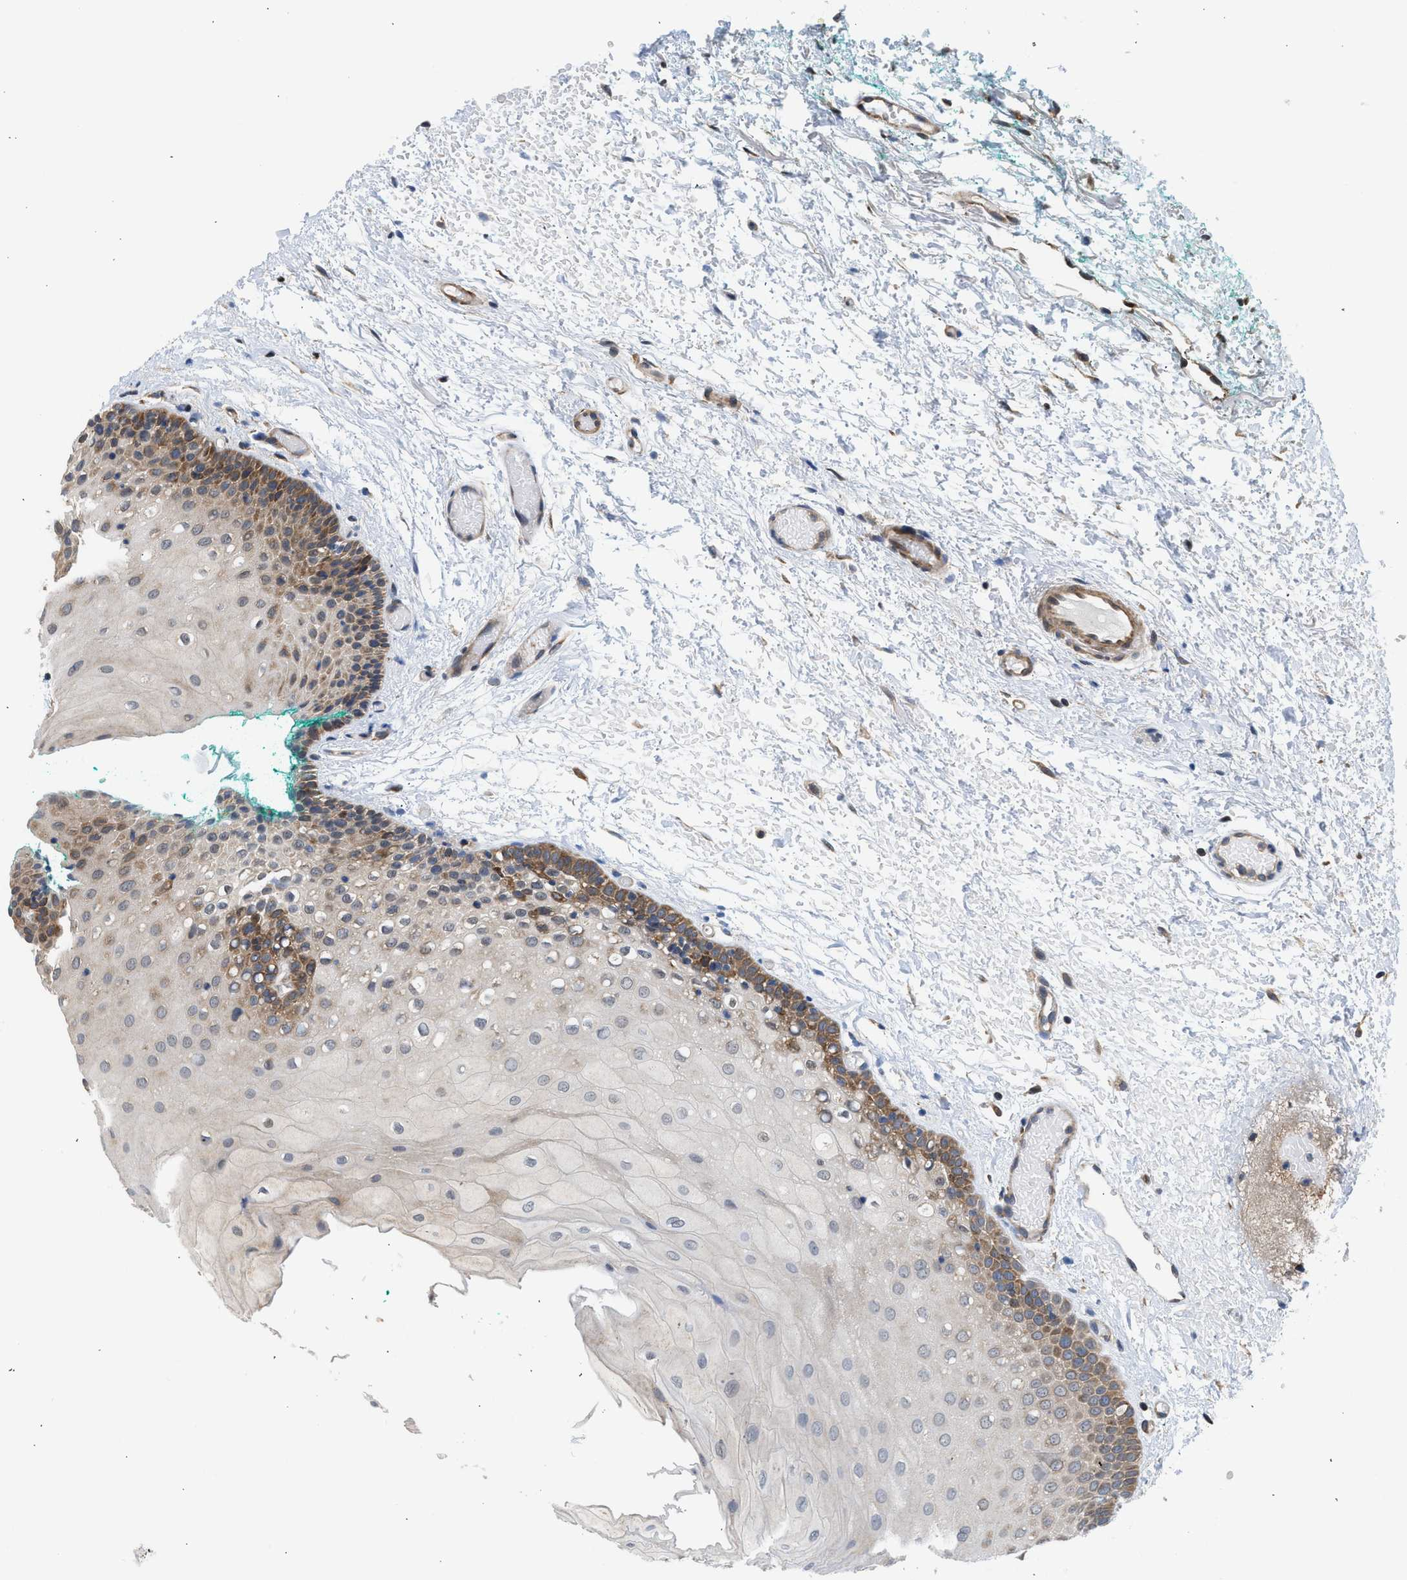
{"staining": {"intensity": "moderate", "quantity": "25%-75%", "location": "cytoplasmic/membranous"}, "tissue": "oral mucosa", "cell_type": "Squamous epithelial cells", "image_type": "normal", "snomed": [{"axis": "morphology", "description": "Normal tissue, NOS"}, {"axis": "morphology", "description": "Squamous cell carcinoma, NOS"}, {"axis": "topography", "description": "Oral tissue"}, {"axis": "topography", "description": "Salivary gland"}, {"axis": "topography", "description": "Head-Neck"}], "caption": "Oral mucosa stained with DAB IHC demonstrates medium levels of moderate cytoplasmic/membranous positivity in approximately 25%-75% of squamous epithelial cells. The protein is shown in brown color, while the nuclei are stained blue.", "gene": "POLG2", "patient": {"sex": "female", "age": 62}}